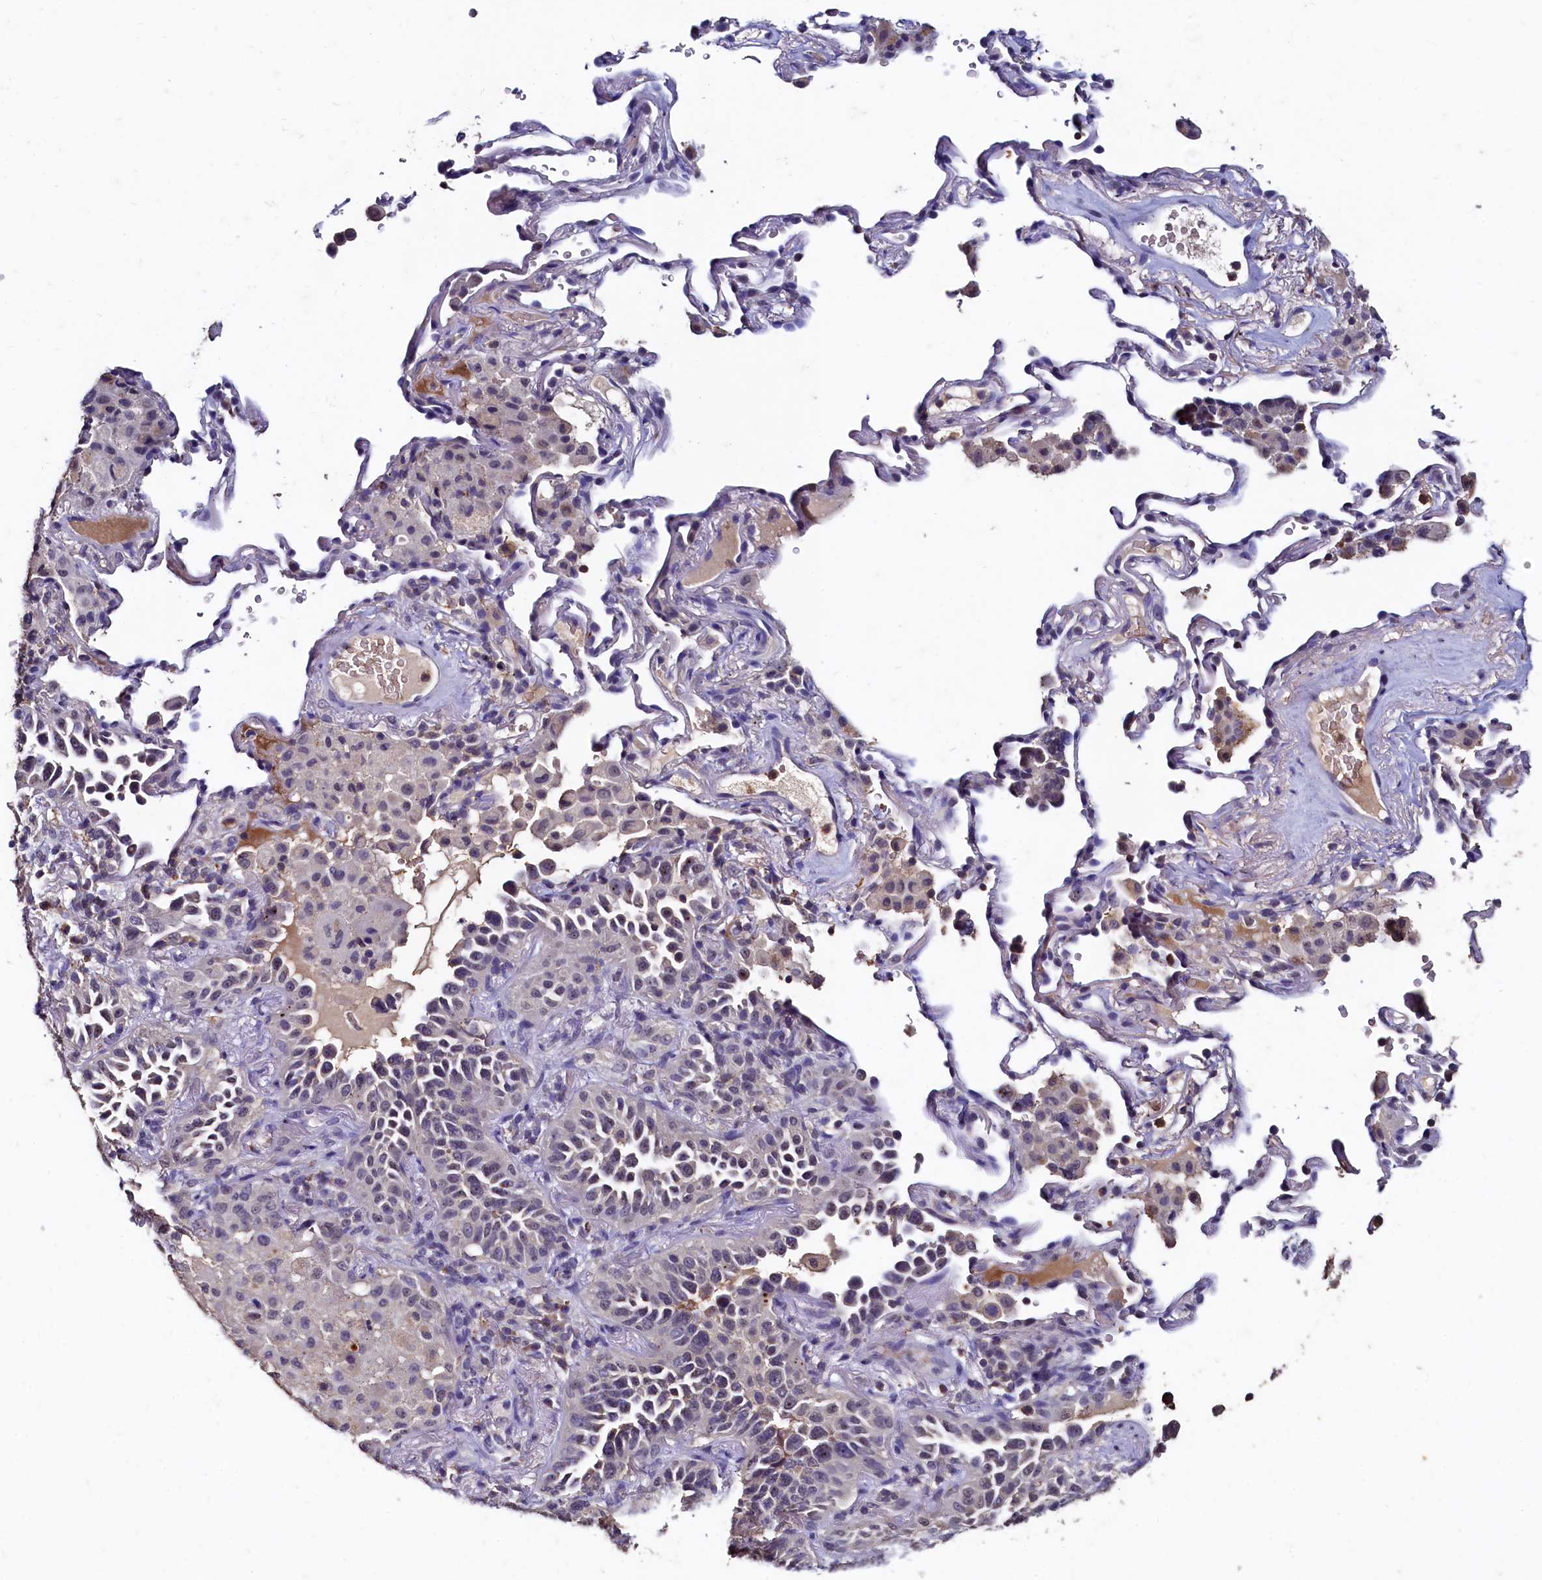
{"staining": {"intensity": "negative", "quantity": "none", "location": "none"}, "tissue": "lung cancer", "cell_type": "Tumor cells", "image_type": "cancer", "snomed": [{"axis": "morphology", "description": "Adenocarcinoma, NOS"}, {"axis": "topography", "description": "Lung"}], "caption": "There is no significant expression in tumor cells of adenocarcinoma (lung).", "gene": "CSTPP1", "patient": {"sex": "female", "age": 69}}